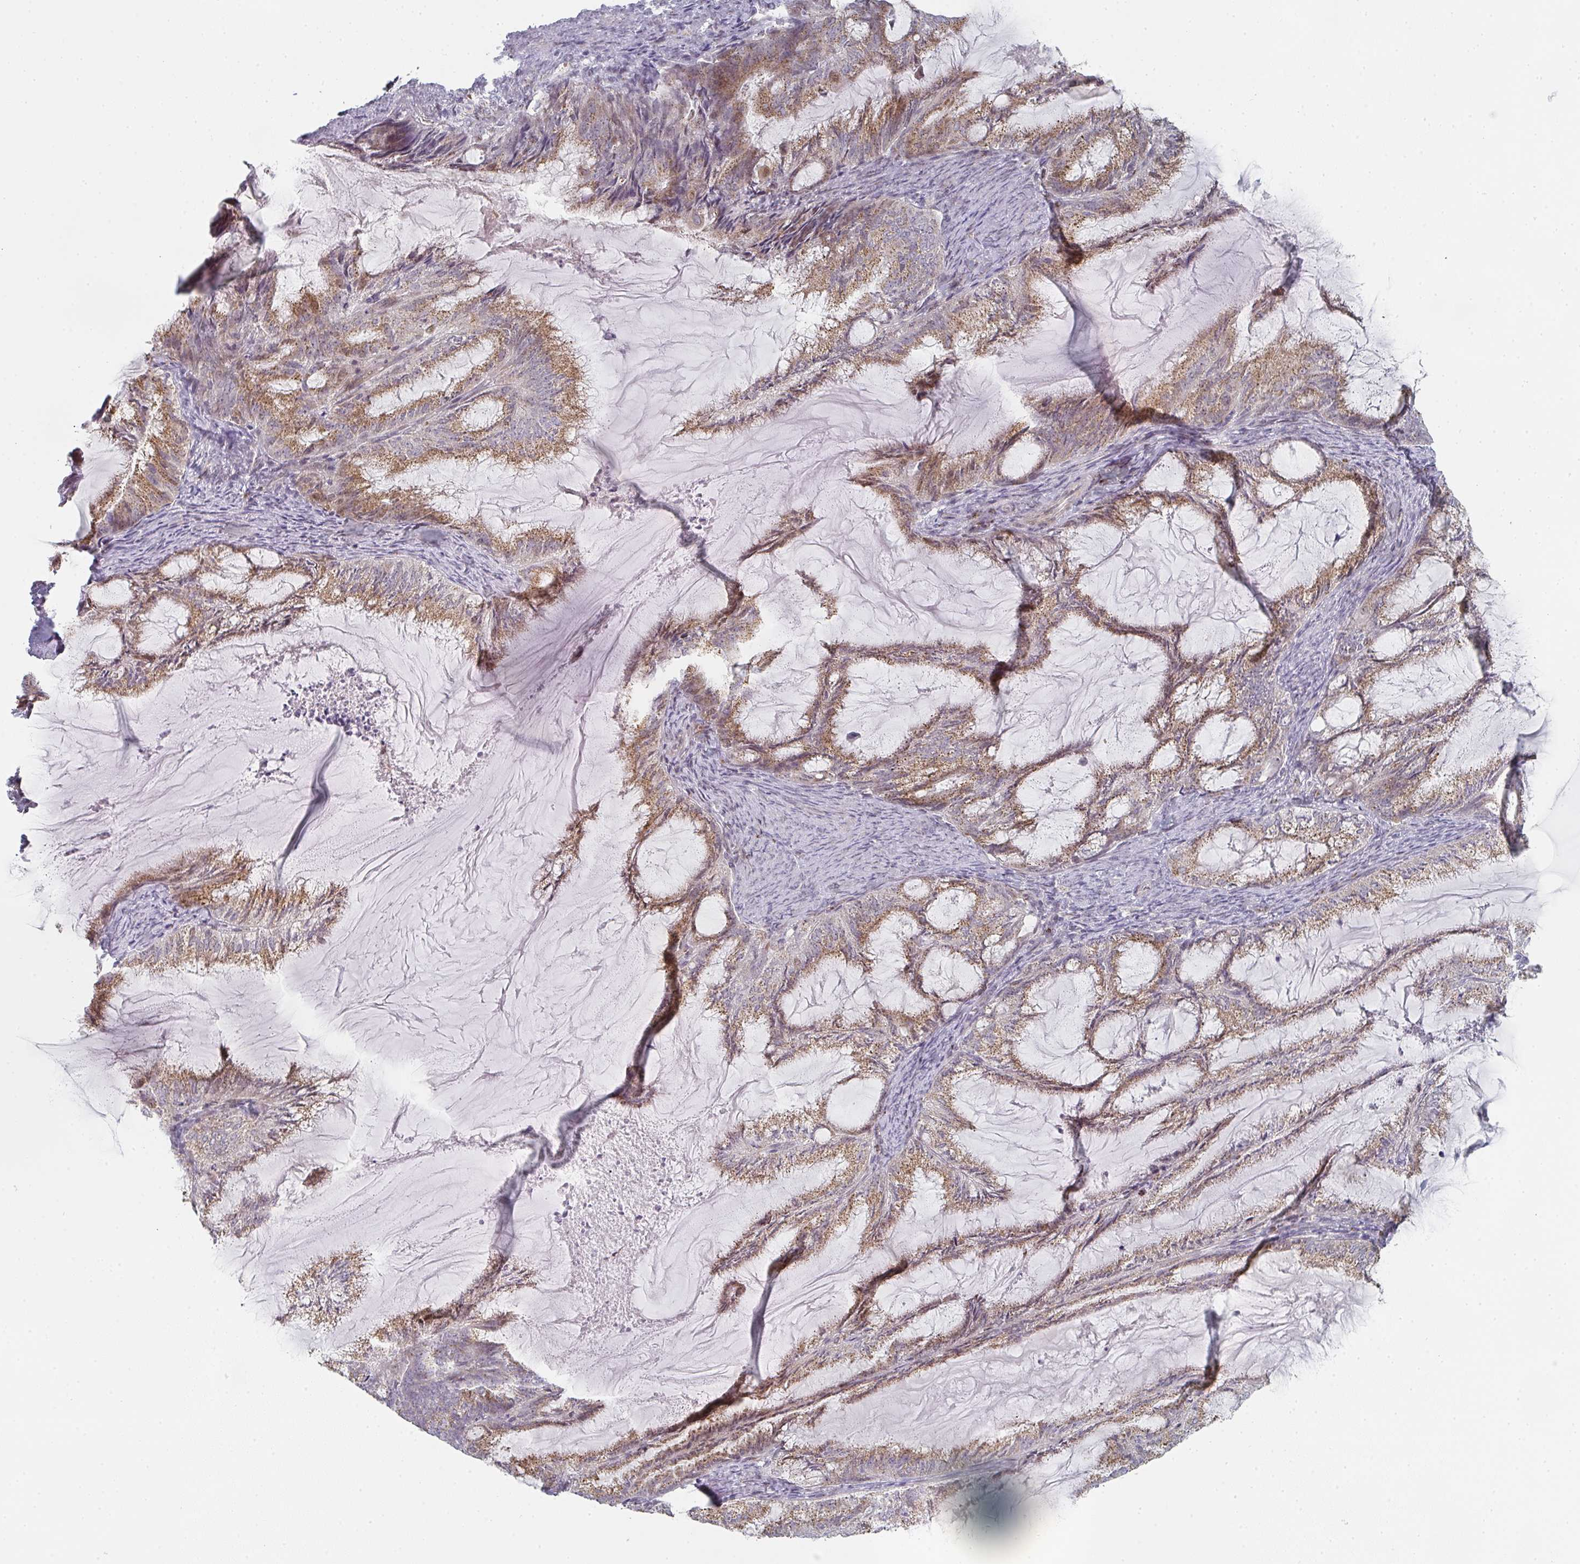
{"staining": {"intensity": "moderate", "quantity": ">75%", "location": "cytoplasmic/membranous"}, "tissue": "endometrial cancer", "cell_type": "Tumor cells", "image_type": "cancer", "snomed": [{"axis": "morphology", "description": "Adenocarcinoma, NOS"}, {"axis": "topography", "description": "Endometrium"}], "caption": "Immunohistochemistry (IHC) of endometrial adenocarcinoma shows medium levels of moderate cytoplasmic/membranous expression in about >75% of tumor cells.", "gene": "ZNF526", "patient": {"sex": "female", "age": 86}}